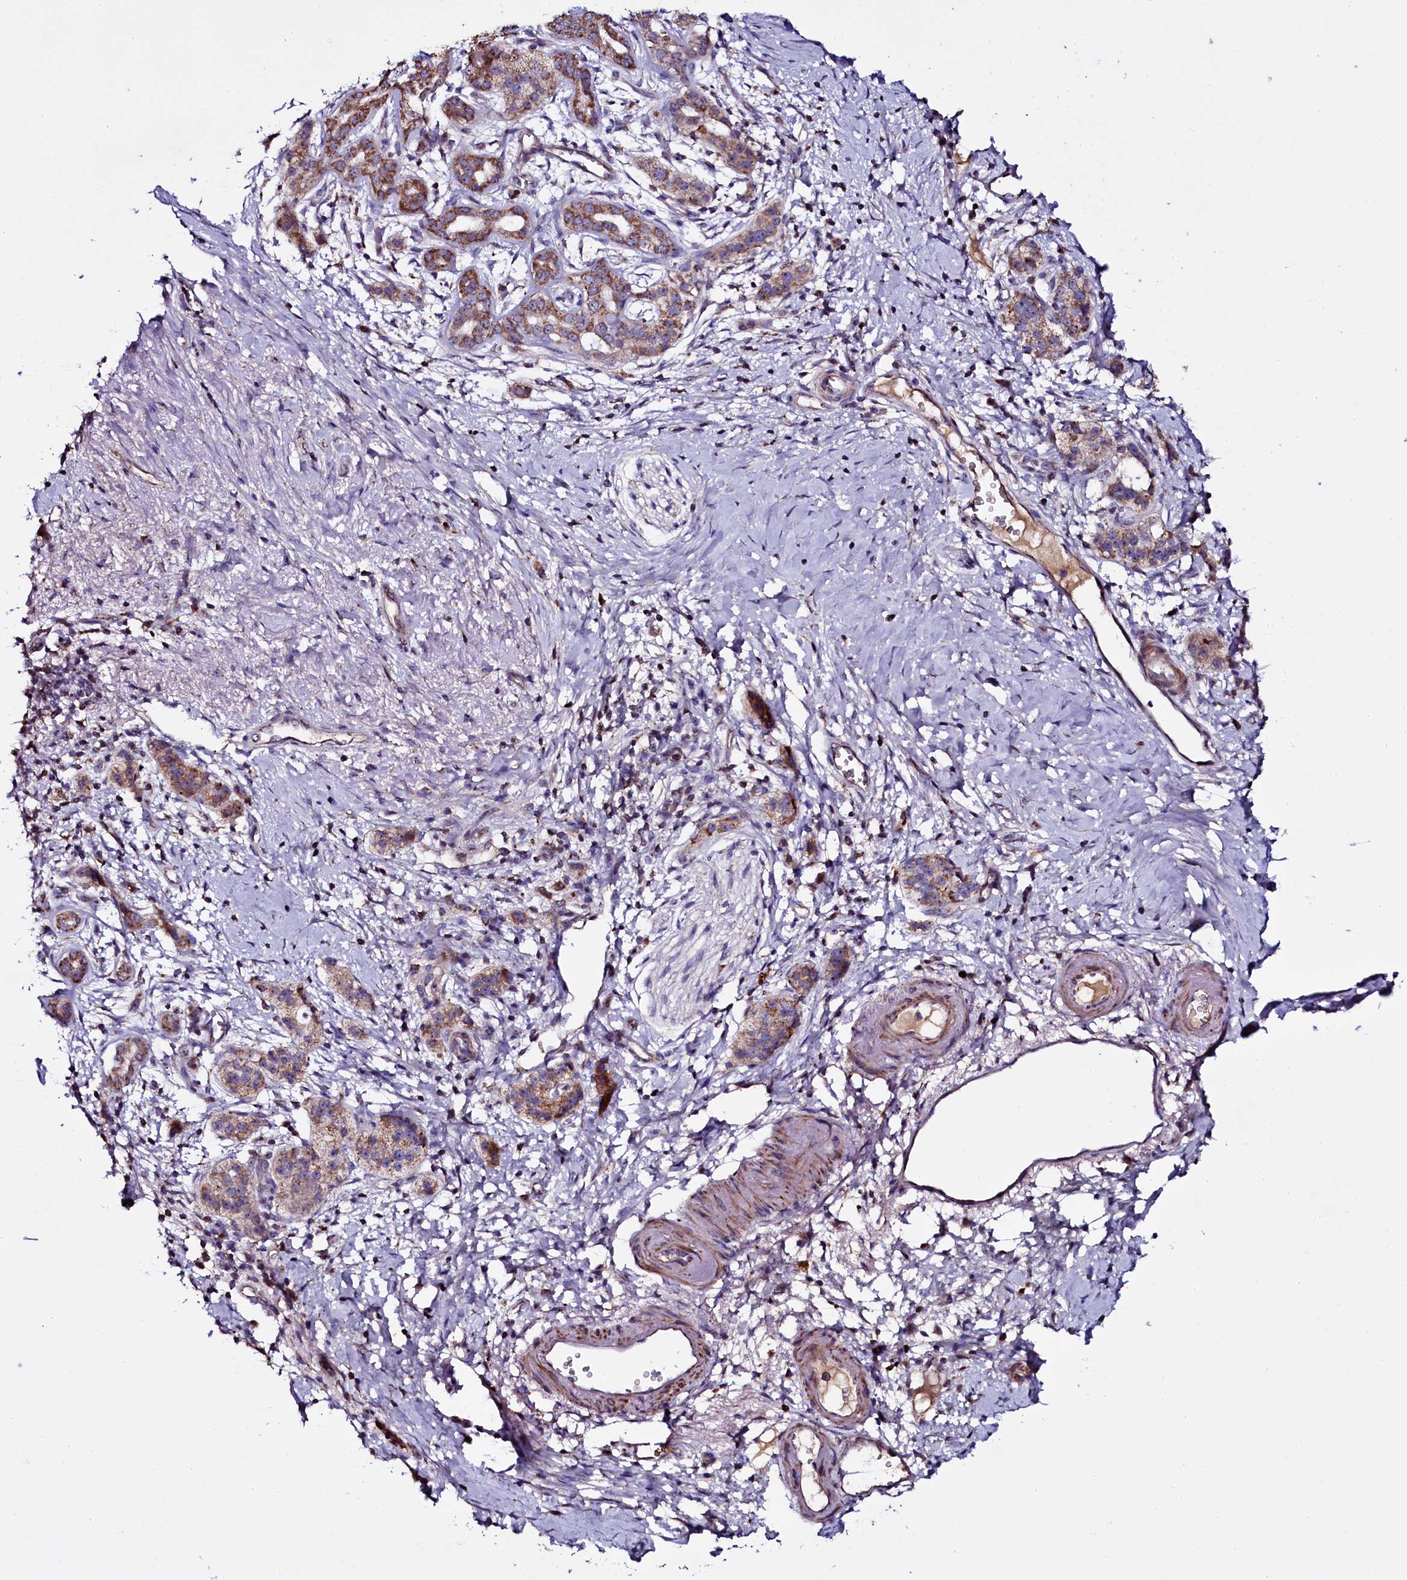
{"staining": {"intensity": "moderate", "quantity": ">75%", "location": "cytoplasmic/membranous"}, "tissue": "pancreatic cancer", "cell_type": "Tumor cells", "image_type": "cancer", "snomed": [{"axis": "morphology", "description": "Adenocarcinoma, NOS"}, {"axis": "topography", "description": "Pancreas"}], "caption": "IHC (DAB) staining of human adenocarcinoma (pancreatic) demonstrates moderate cytoplasmic/membranous protein positivity in approximately >75% of tumor cells.", "gene": "NAA80", "patient": {"sex": "male", "age": 50}}